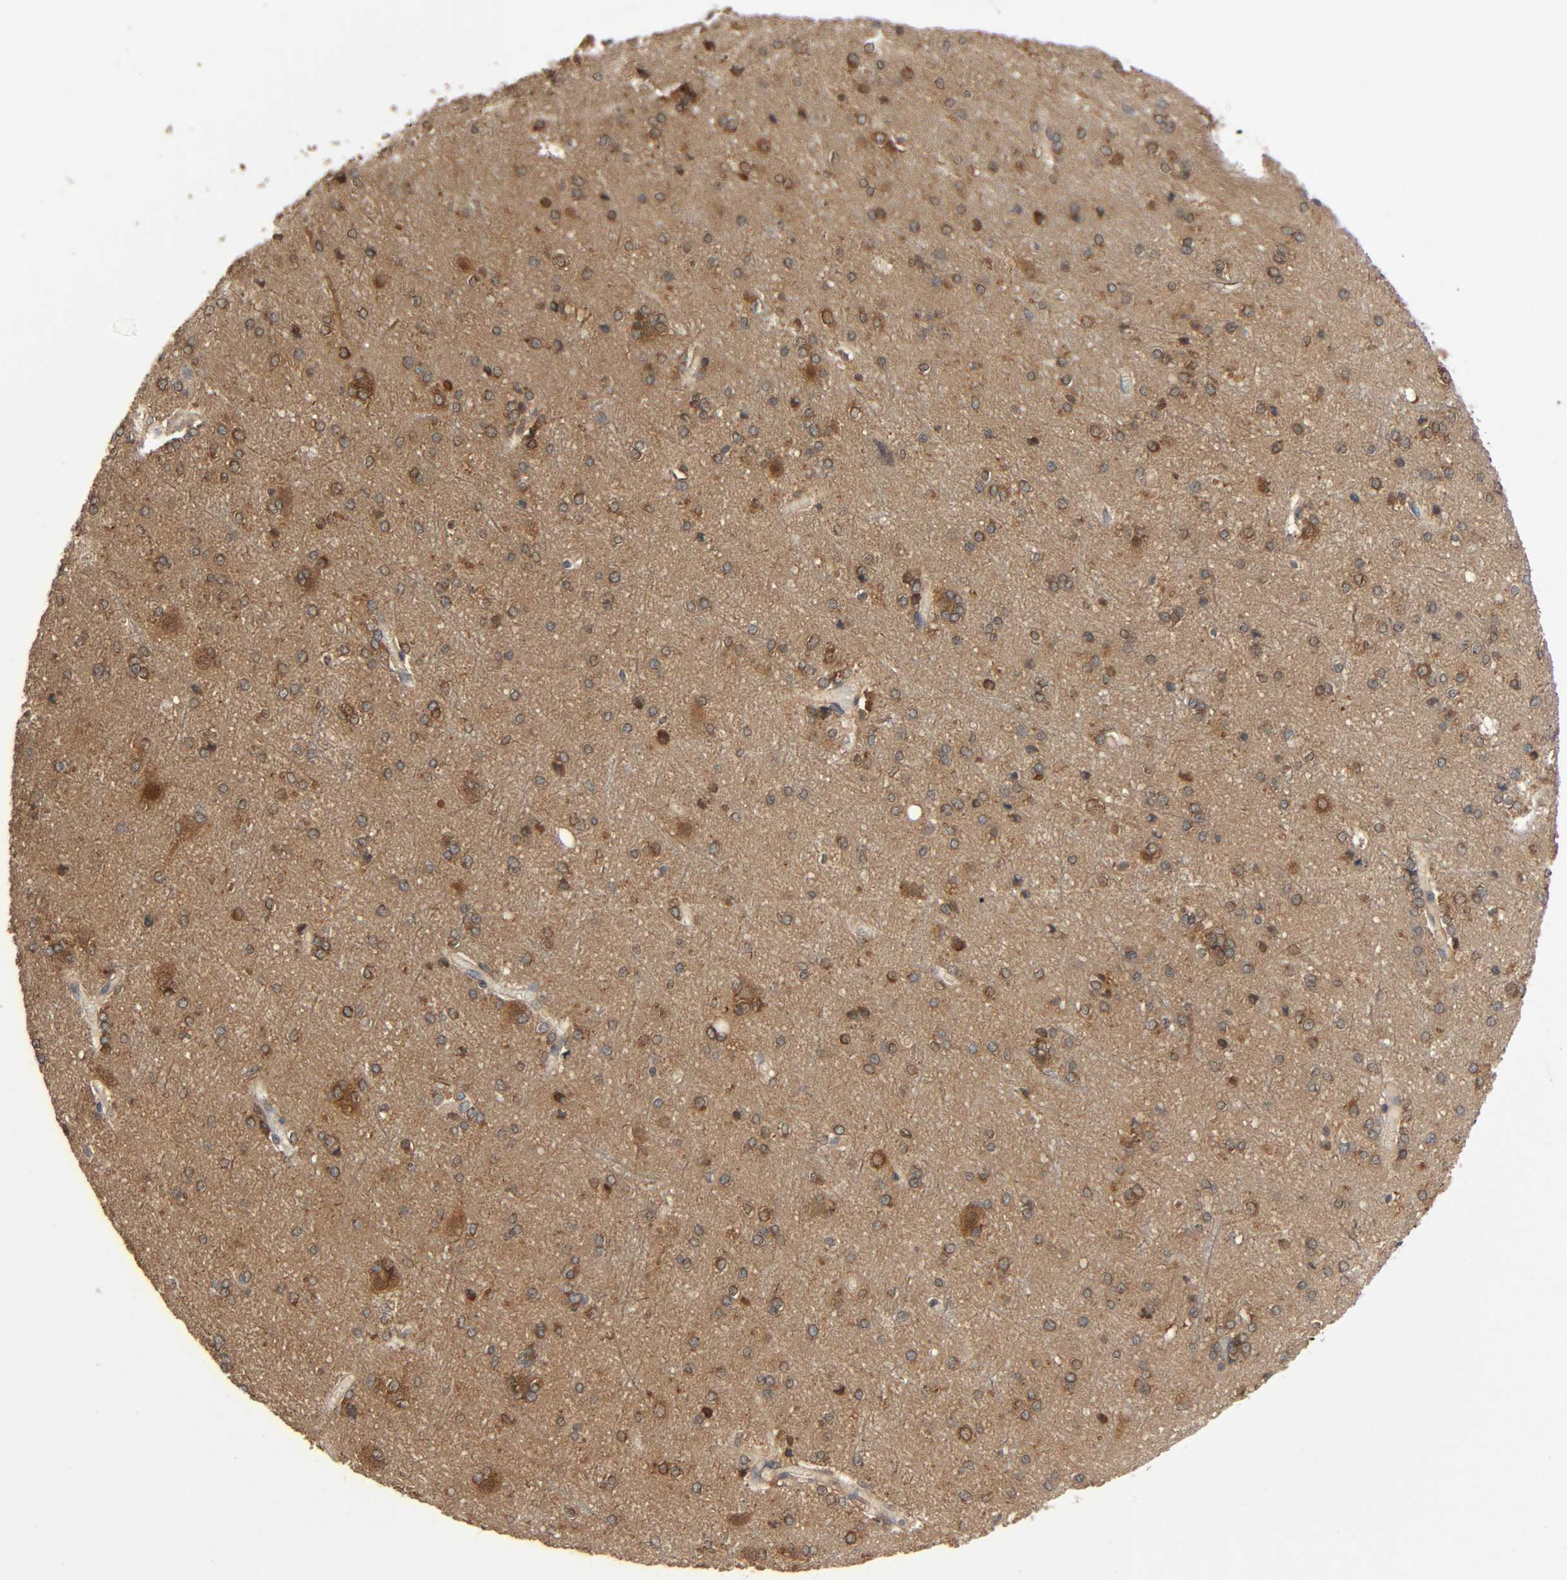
{"staining": {"intensity": "weak", "quantity": ">75%", "location": "cytoplasmic/membranous"}, "tissue": "cerebral cortex", "cell_type": "Endothelial cells", "image_type": "normal", "snomed": [{"axis": "morphology", "description": "Normal tissue, NOS"}, {"axis": "topography", "description": "Cerebral cortex"}], "caption": "Immunohistochemical staining of benign cerebral cortex displays low levels of weak cytoplasmic/membranous positivity in about >75% of endothelial cells.", "gene": "PPP2R1B", "patient": {"sex": "female", "age": 54}}